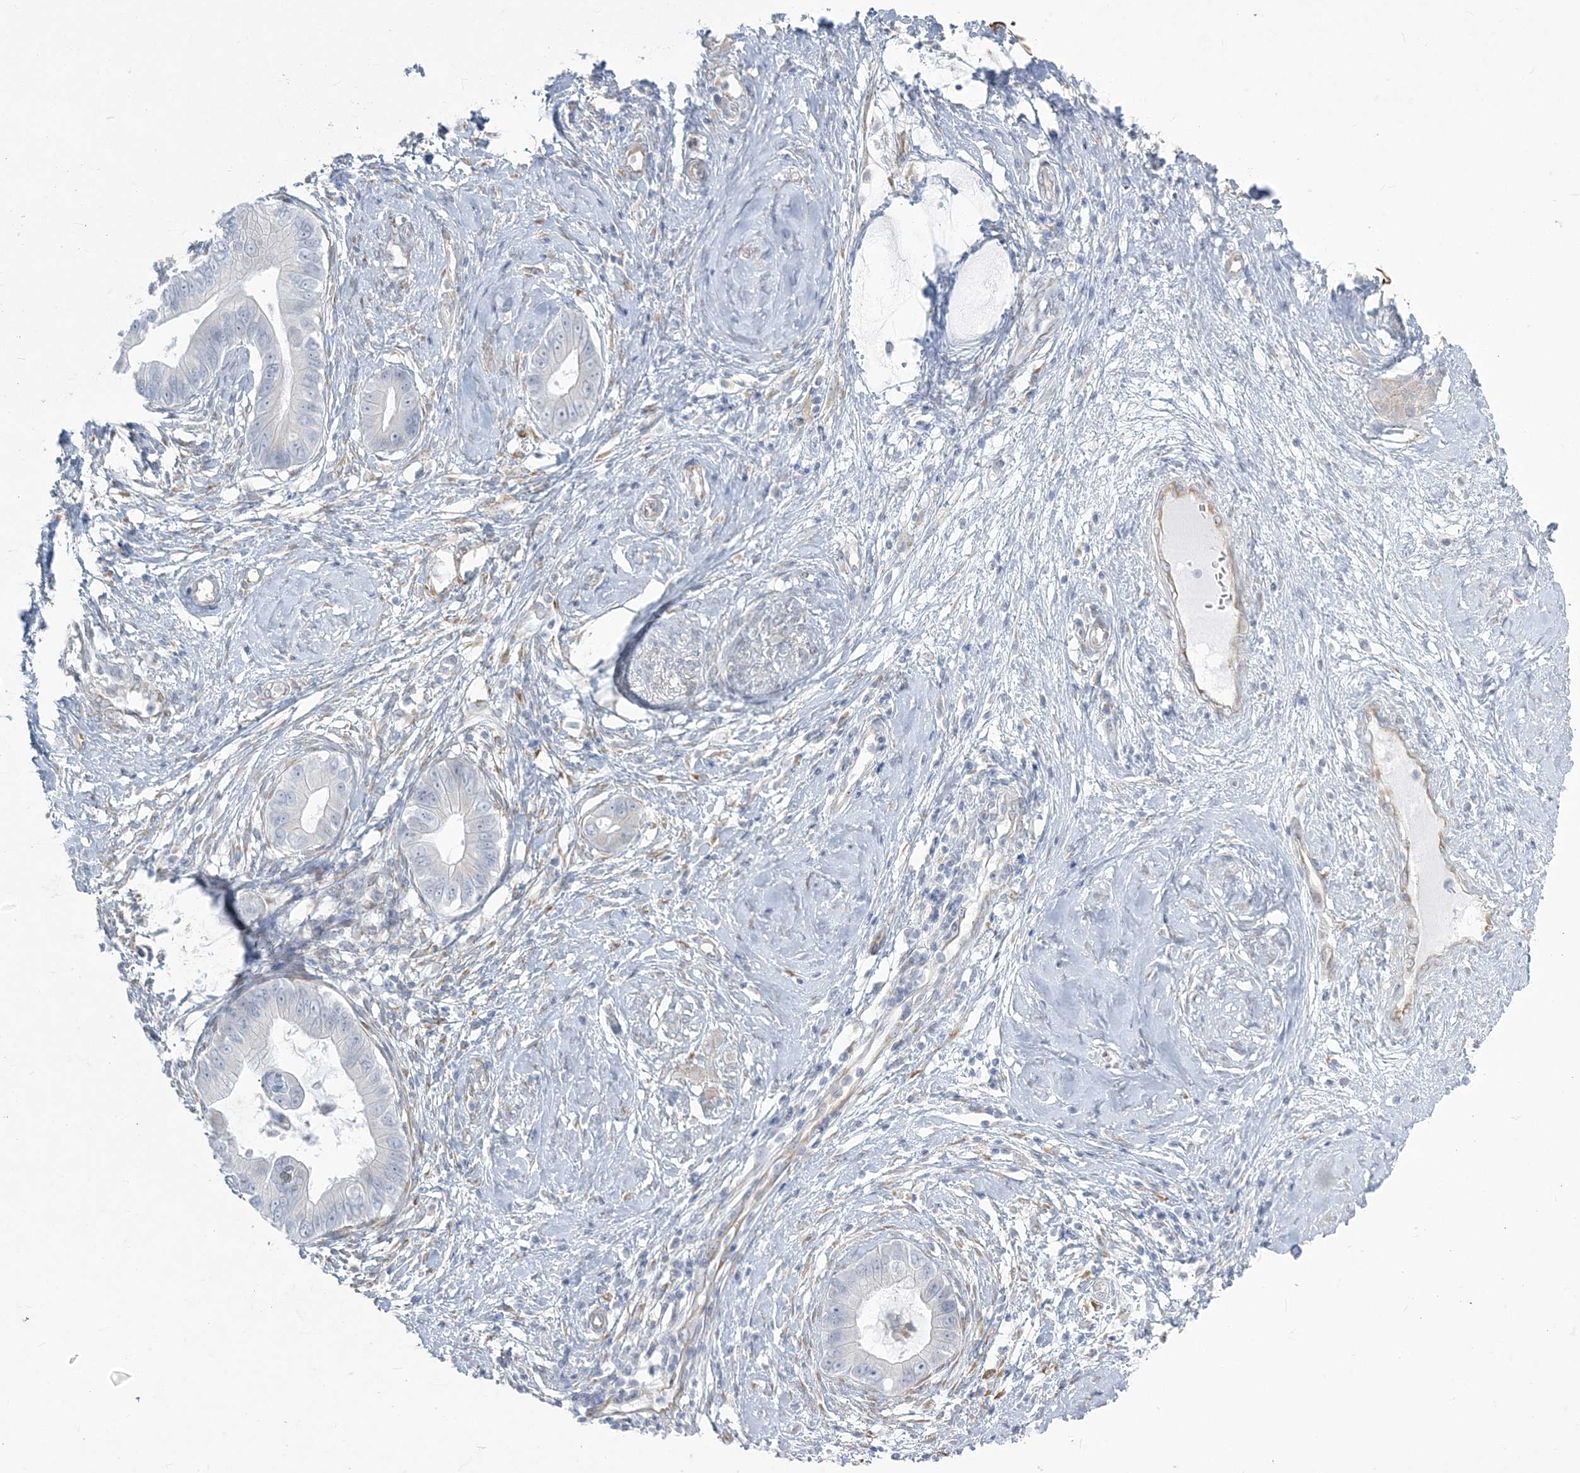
{"staining": {"intensity": "negative", "quantity": "none", "location": "none"}, "tissue": "cervical cancer", "cell_type": "Tumor cells", "image_type": "cancer", "snomed": [{"axis": "morphology", "description": "Adenocarcinoma, NOS"}, {"axis": "topography", "description": "Cervix"}], "caption": "High magnification brightfield microscopy of adenocarcinoma (cervical) stained with DAB (brown) and counterstained with hematoxylin (blue): tumor cells show no significant expression.", "gene": "ZC3H6", "patient": {"sex": "female", "age": 44}}